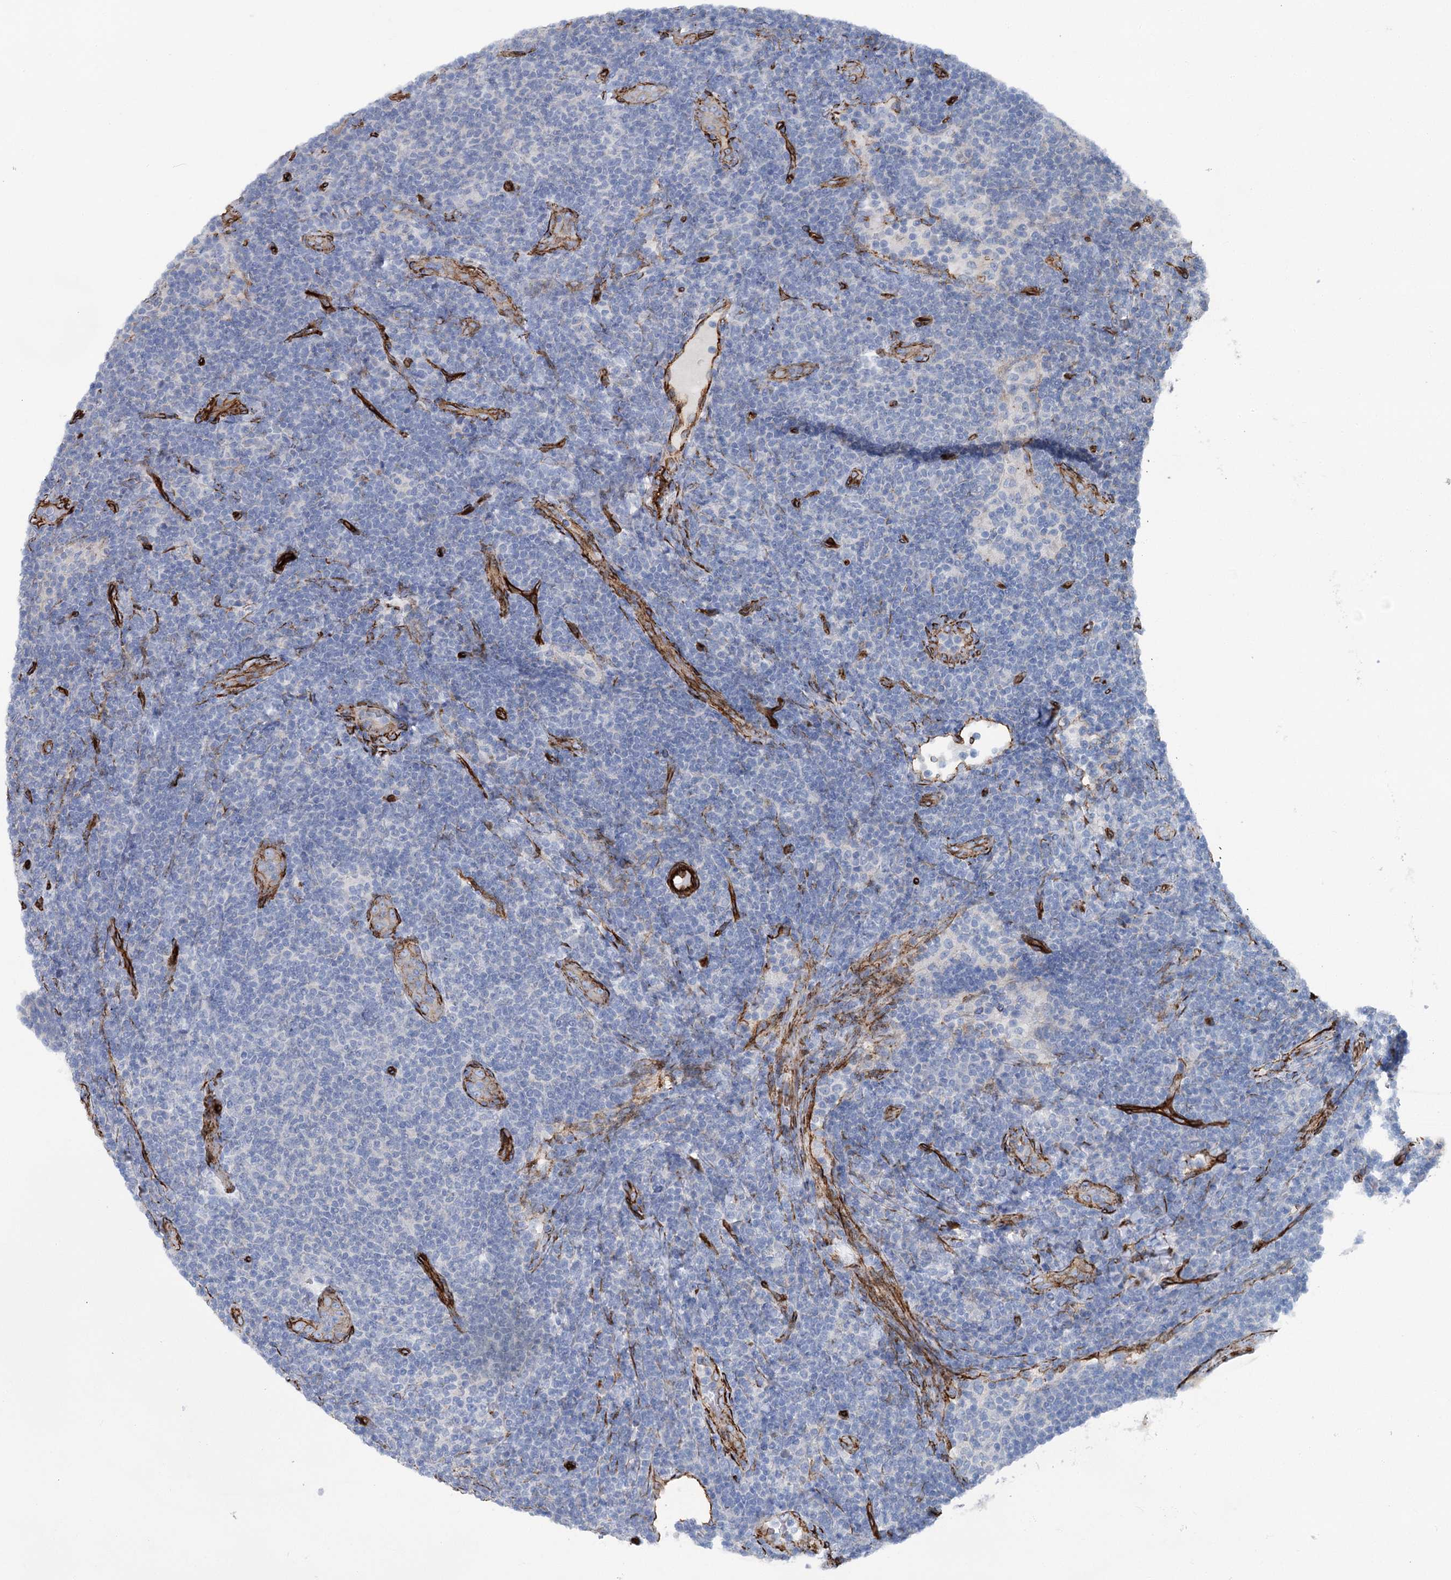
{"staining": {"intensity": "negative", "quantity": "none", "location": "none"}, "tissue": "lymphoma", "cell_type": "Tumor cells", "image_type": "cancer", "snomed": [{"axis": "morphology", "description": "Malignant lymphoma, non-Hodgkin's type, Low grade"}, {"axis": "topography", "description": "Lymph node"}], "caption": "High power microscopy micrograph of an immunohistochemistry histopathology image of malignant lymphoma, non-Hodgkin's type (low-grade), revealing no significant expression in tumor cells. (Brightfield microscopy of DAB IHC at high magnification).", "gene": "IQSEC1", "patient": {"sex": "male", "age": 66}}